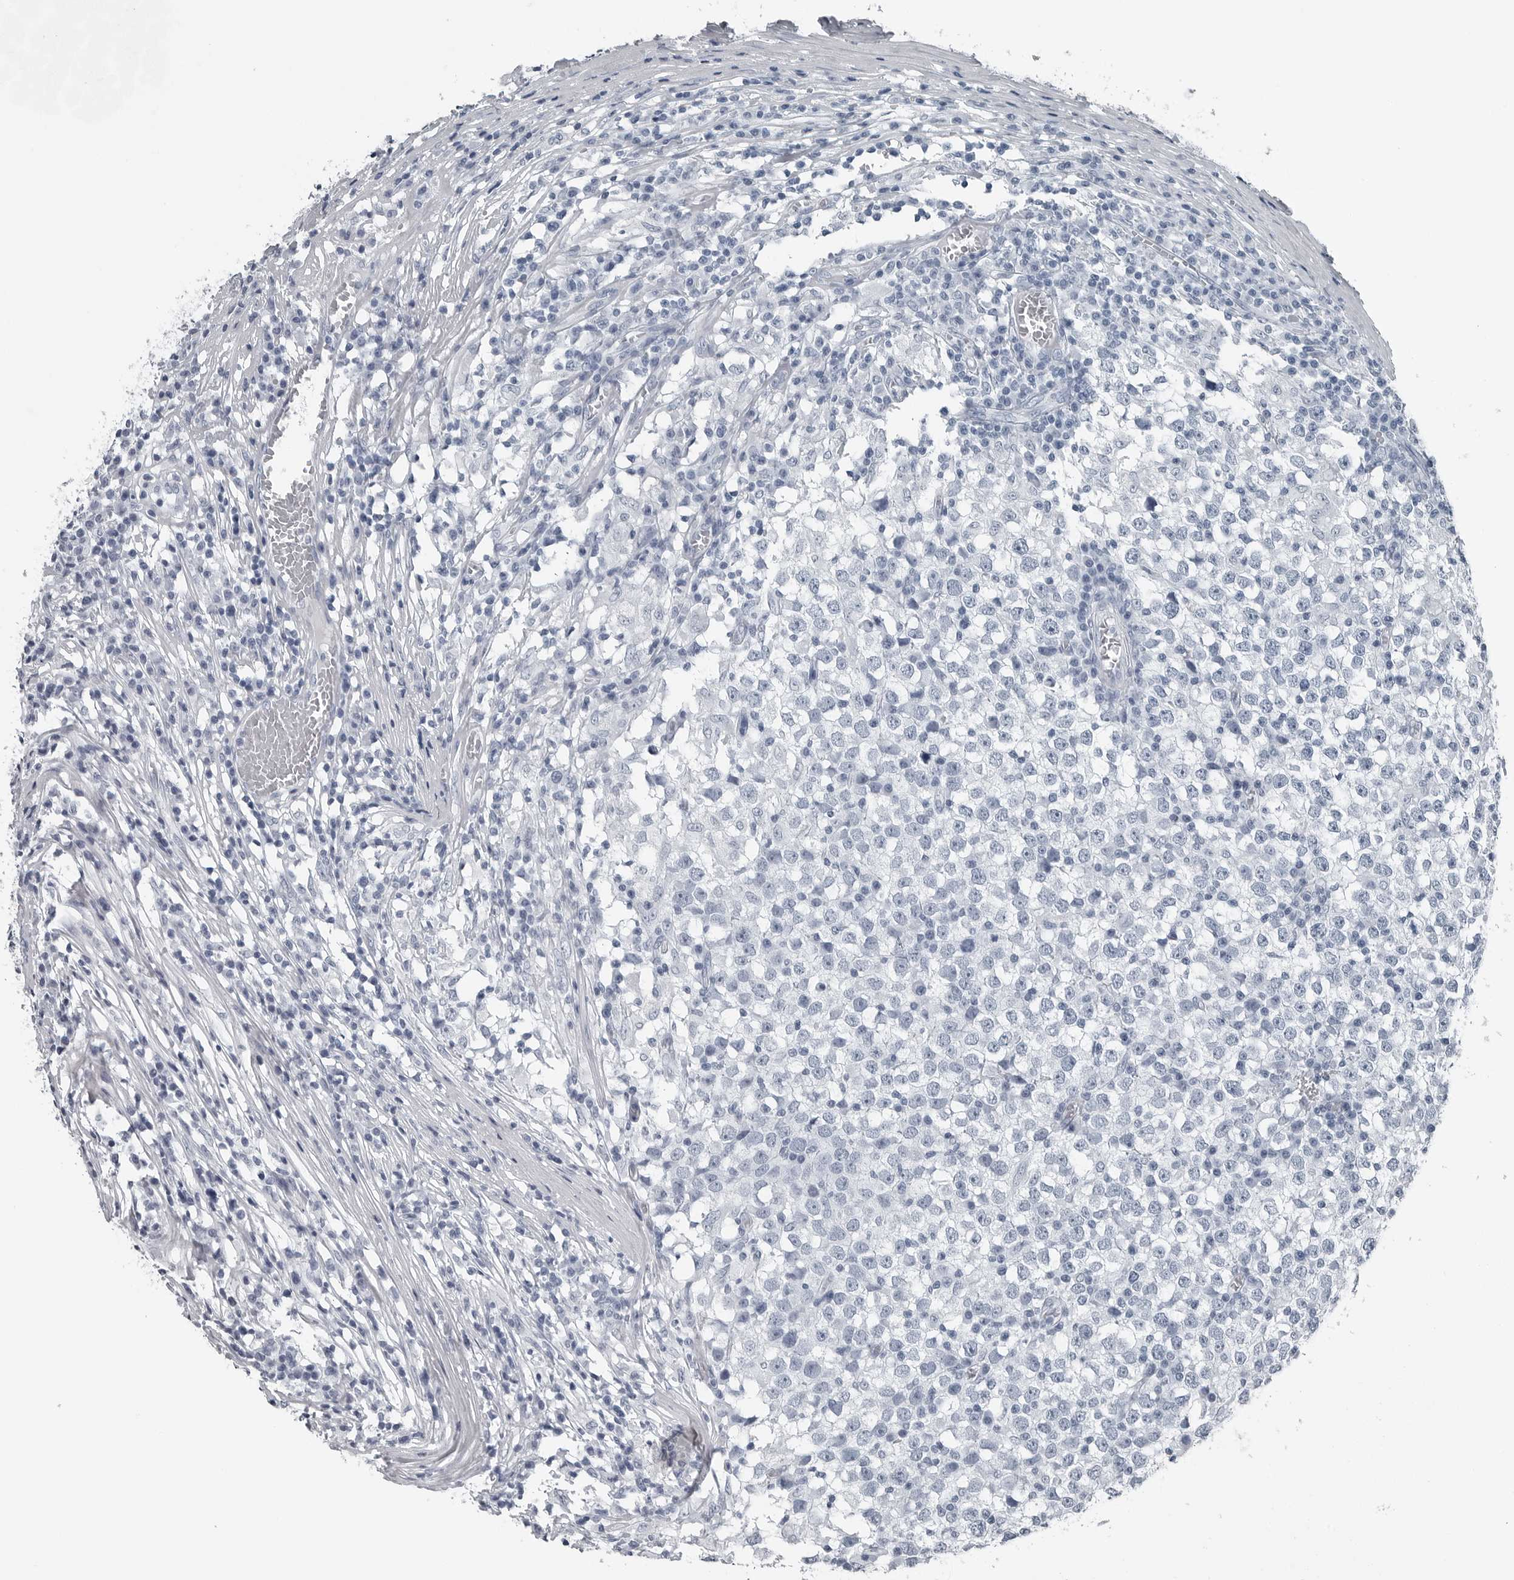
{"staining": {"intensity": "negative", "quantity": "none", "location": "none"}, "tissue": "testis cancer", "cell_type": "Tumor cells", "image_type": "cancer", "snomed": [{"axis": "morphology", "description": "Seminoma, NOS"}, {"axis": "topography", "description": "Testis"}], "caption": "Immunohistochemical staining of human testis seminoma shows no significant positivity in tumor cells. Nuclei are stained in blue.", "gene": "SPINK1", "patient": {"sex": "male", "age": 65}}